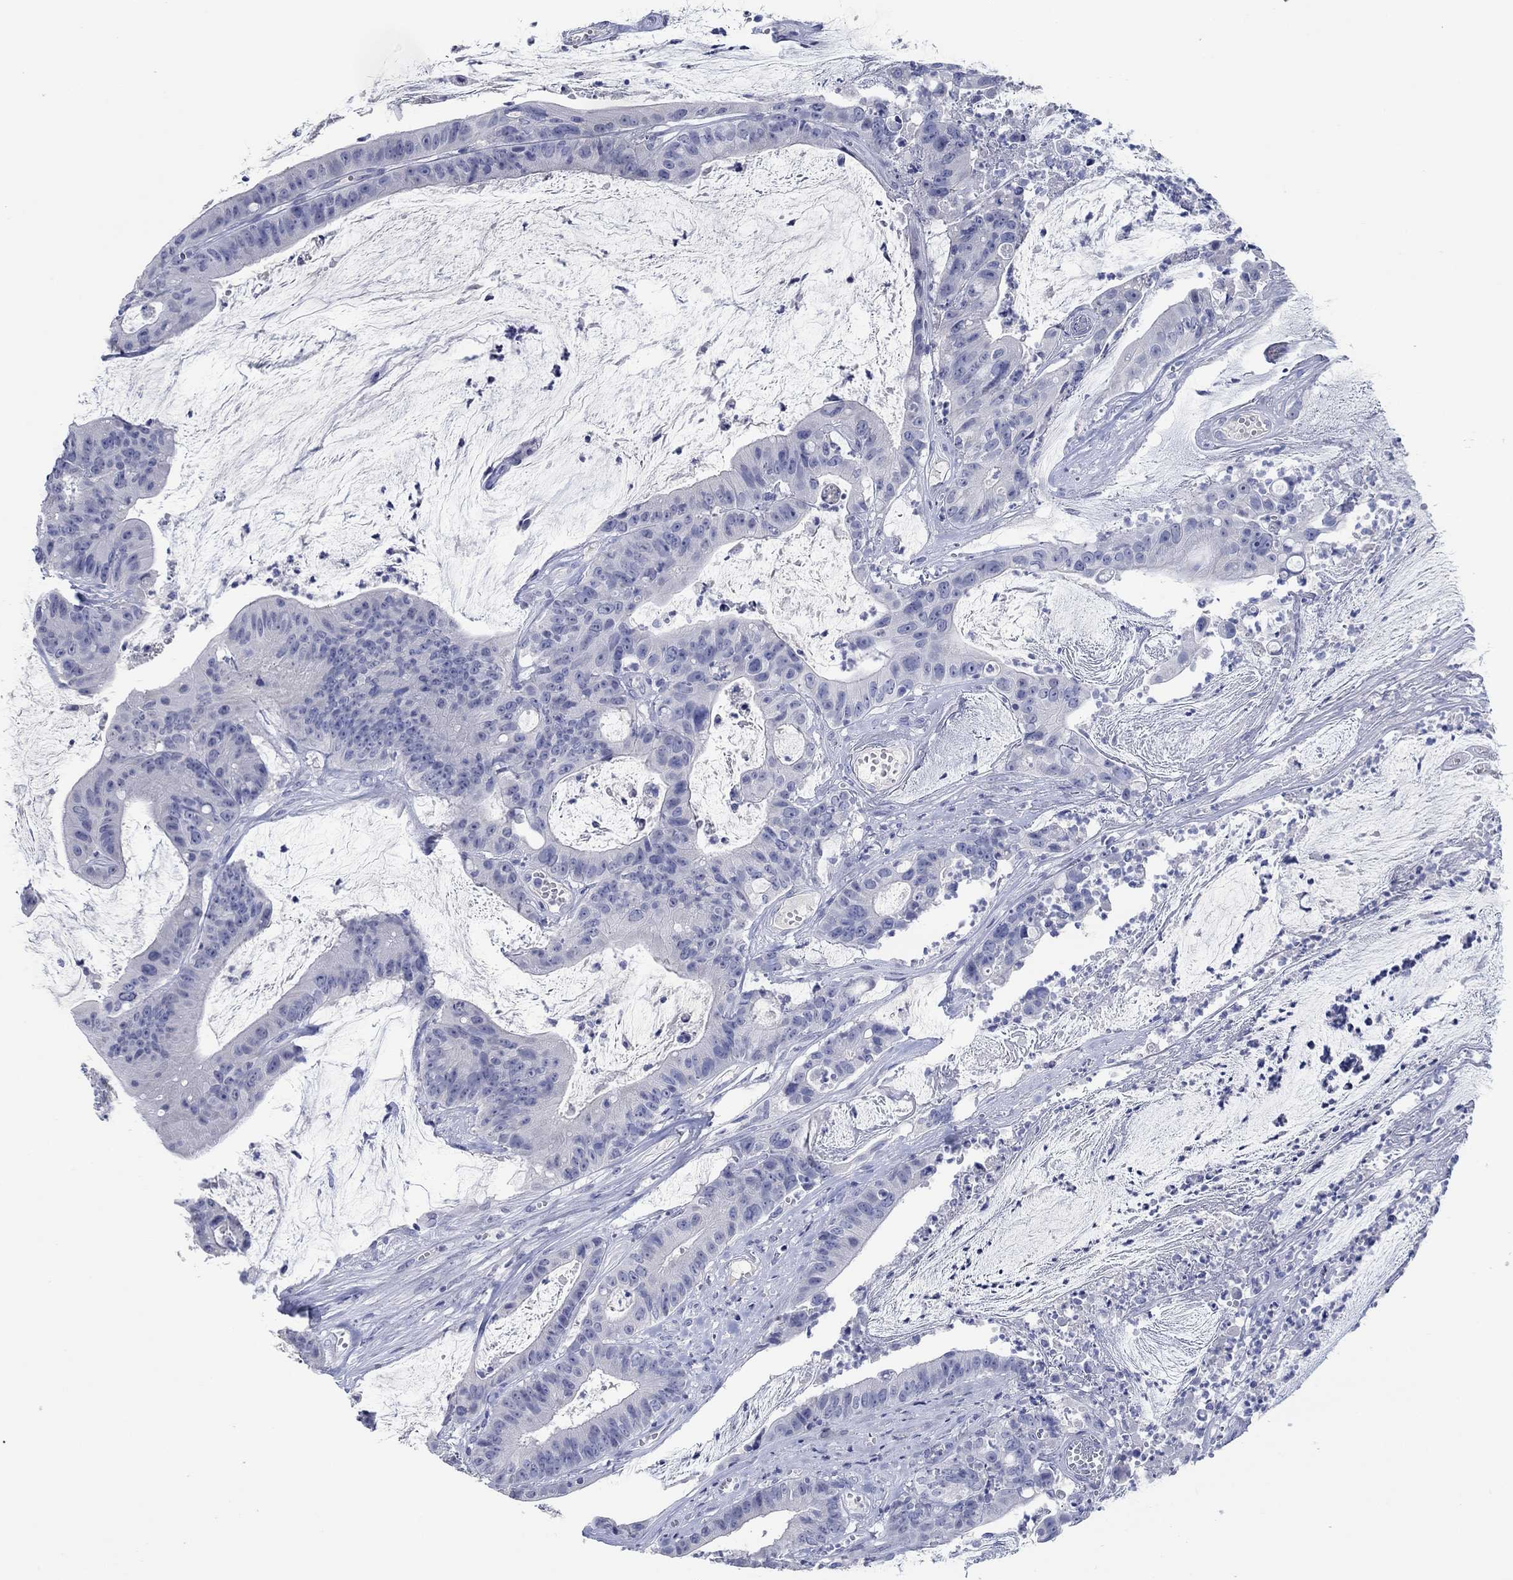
{"staining": {"intensity": "negative", "quantity": "none", "location": "none"}, "tissue": "colorectal cancer", "cell_type": "Tumor cells", "image_type": "cancer", "snomed": [{"axis": "morphology", "description": "Adenocarcinoma, NOS"}, {"axis": "topography", "description": "Colon"}], "caption": "The micrograph shows no significant positivity in tumor cells of adenocarcinoma (colorectal).", "gene": "POU5F1", "patient": {"sex": "female", "age": 69}}